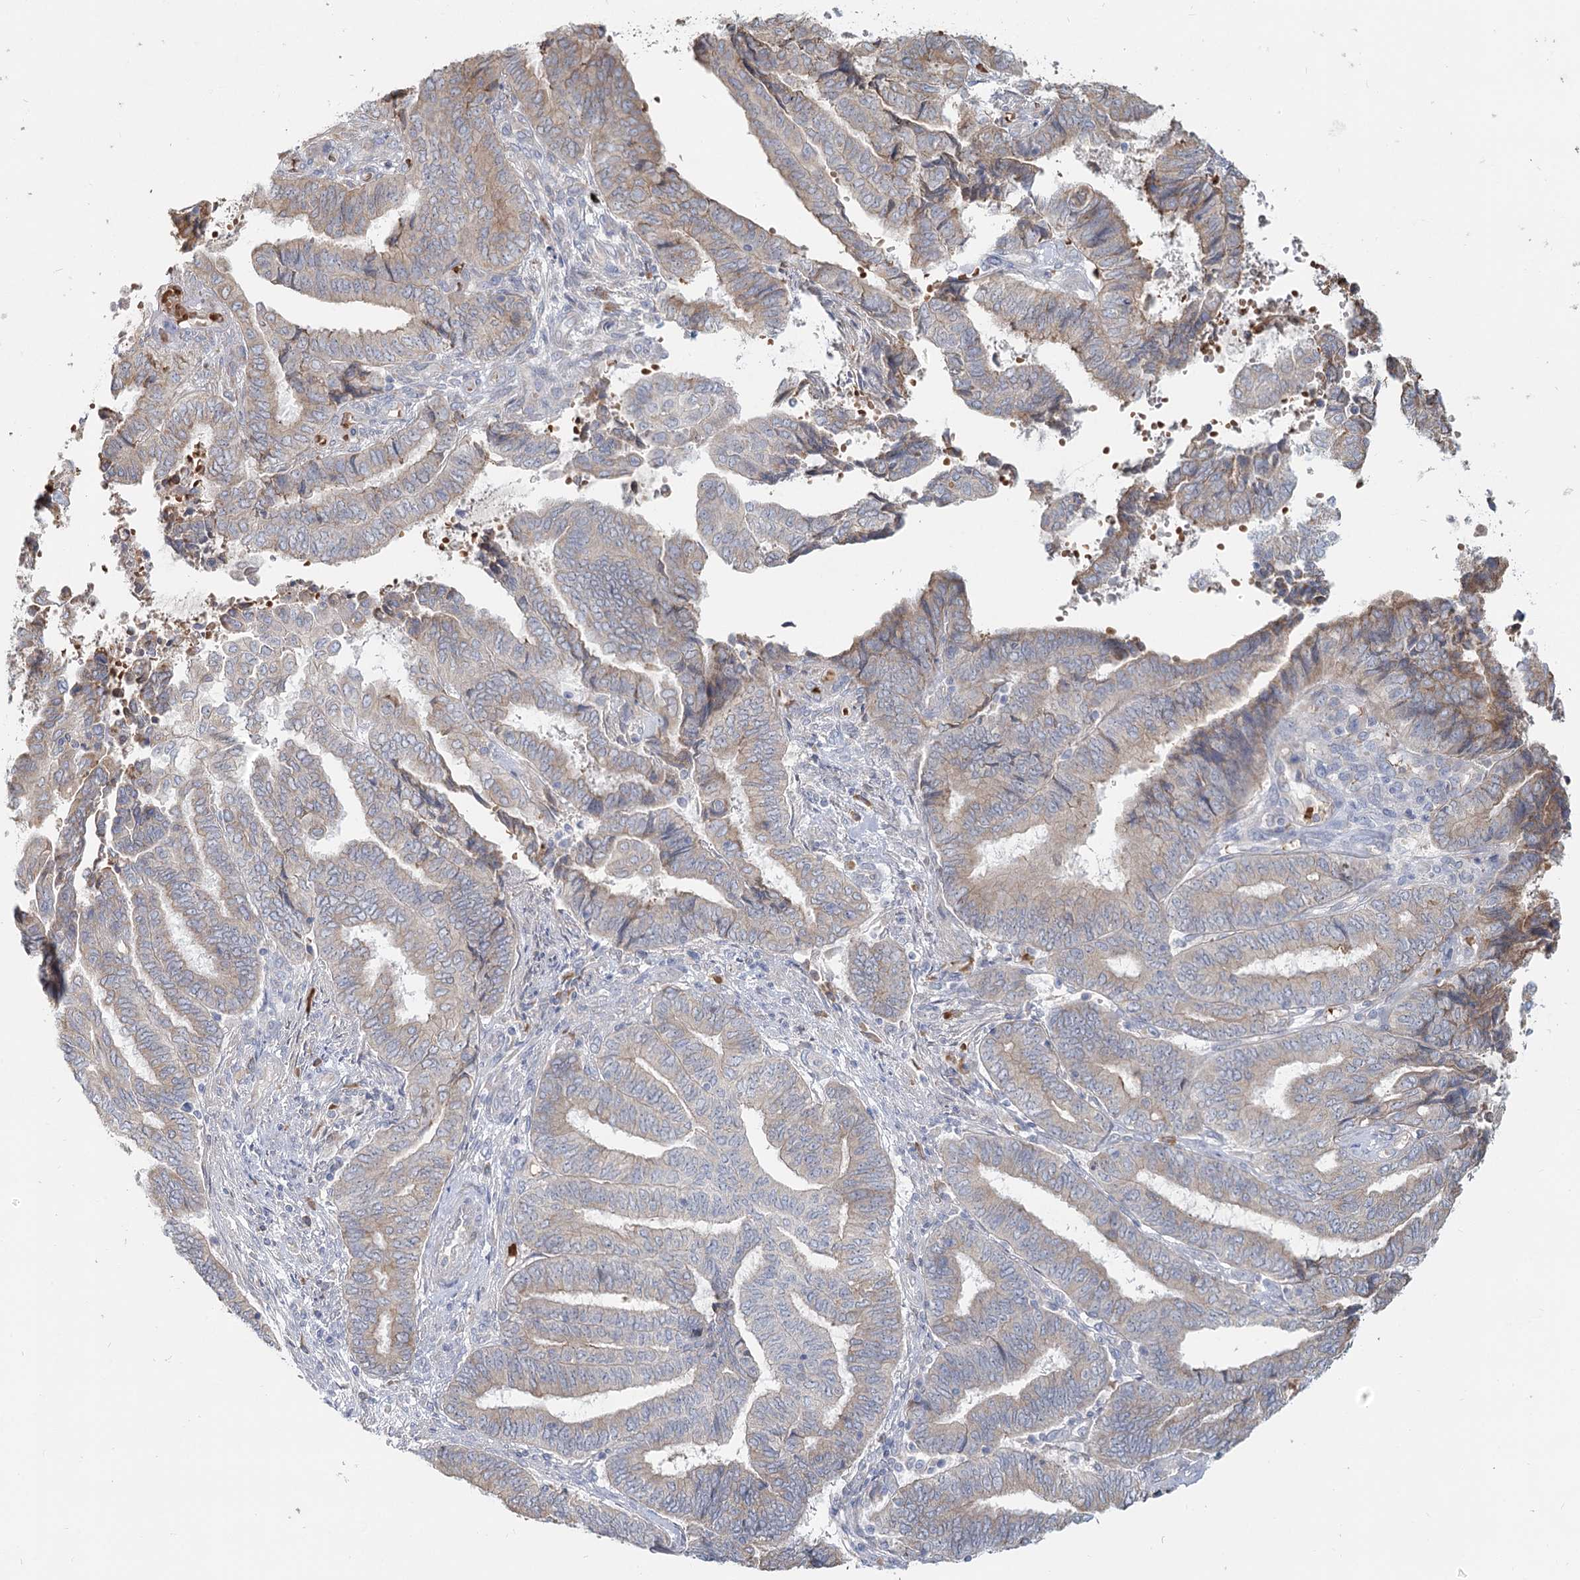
{"staining": {"intensity": "weak", "quantity": "<25%", "location": "cytoplasmic/membranous"}, "tissue": "endometrial cancer", "cell_type": "Tumor cells", "image_type": "cancer", "snomed": [{"axis": "morphology", "description": "Adenocarcinoma, NOS"}, {"axis": "topography", "description": "Uterus"}, {"axis": "topography", "description": "Endometrium"}], "caption": "A histopathology image of human adenocarcinoma (endometrial) is negative for staining in tumor cells.", "gene": "ANKRD16", "patient": {"sex": "female", "age": 70}}